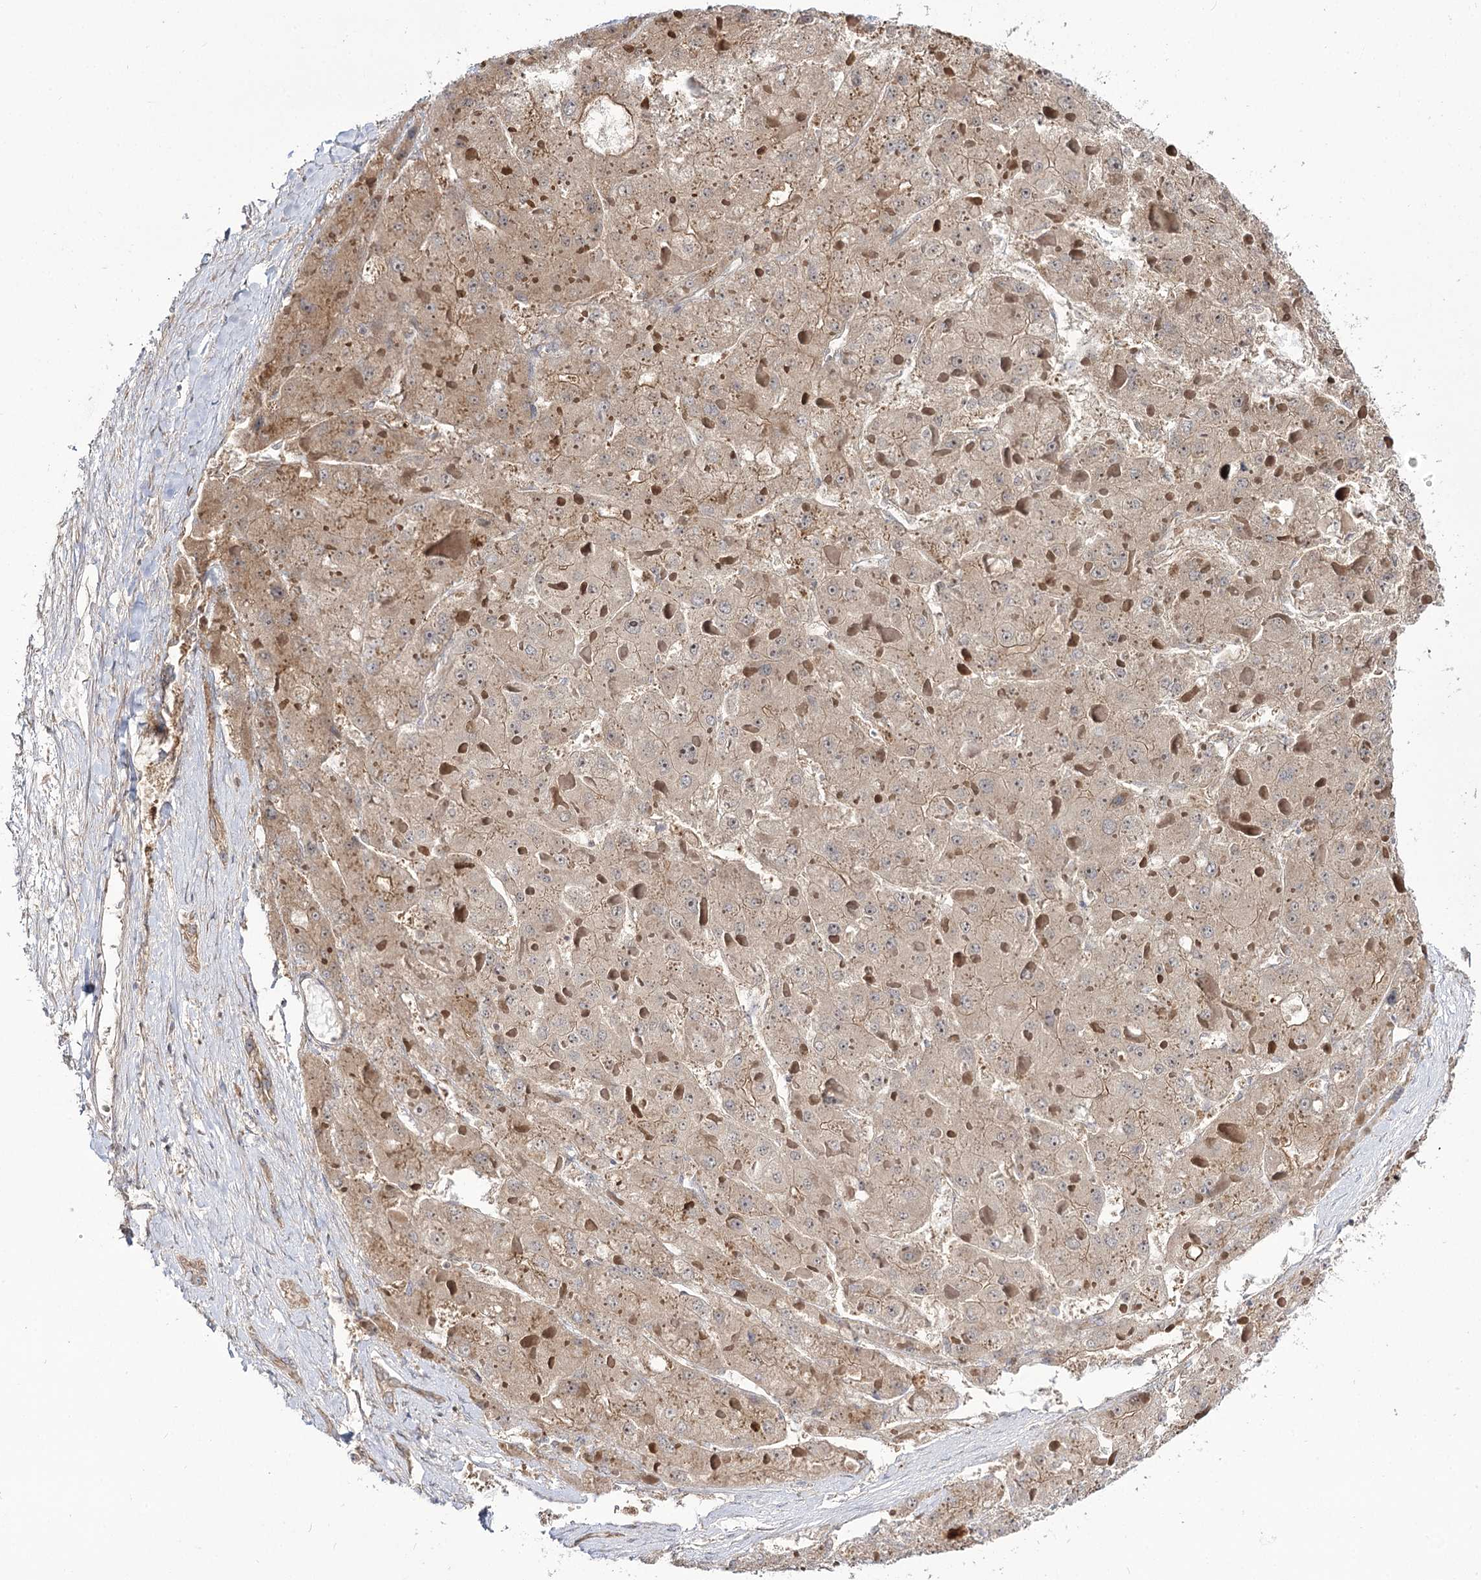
{"staining": {"intensity": "moderate", "quantity": ">75%", "location": "cytoplasmic/membranous"}, "tissue": "liver cancer", "cell_type": "Tumor cells", "image_type": "cancer", "snomed": [{"axis": "morphology", "description": "Carcinoma, Hepatocellular, NOS"}, {"axis": "topography", "description": "Liver"}], "caption": "Immunohistochemical staining of human liver cancer (hepatocellular carcinoma) shows medium levels of moderate cytoplasmic/membranous protein positivity in approximately >75% of tumor cells.", "gene": "C11orf80", "patient": {"sex": "female", "age": 73}}